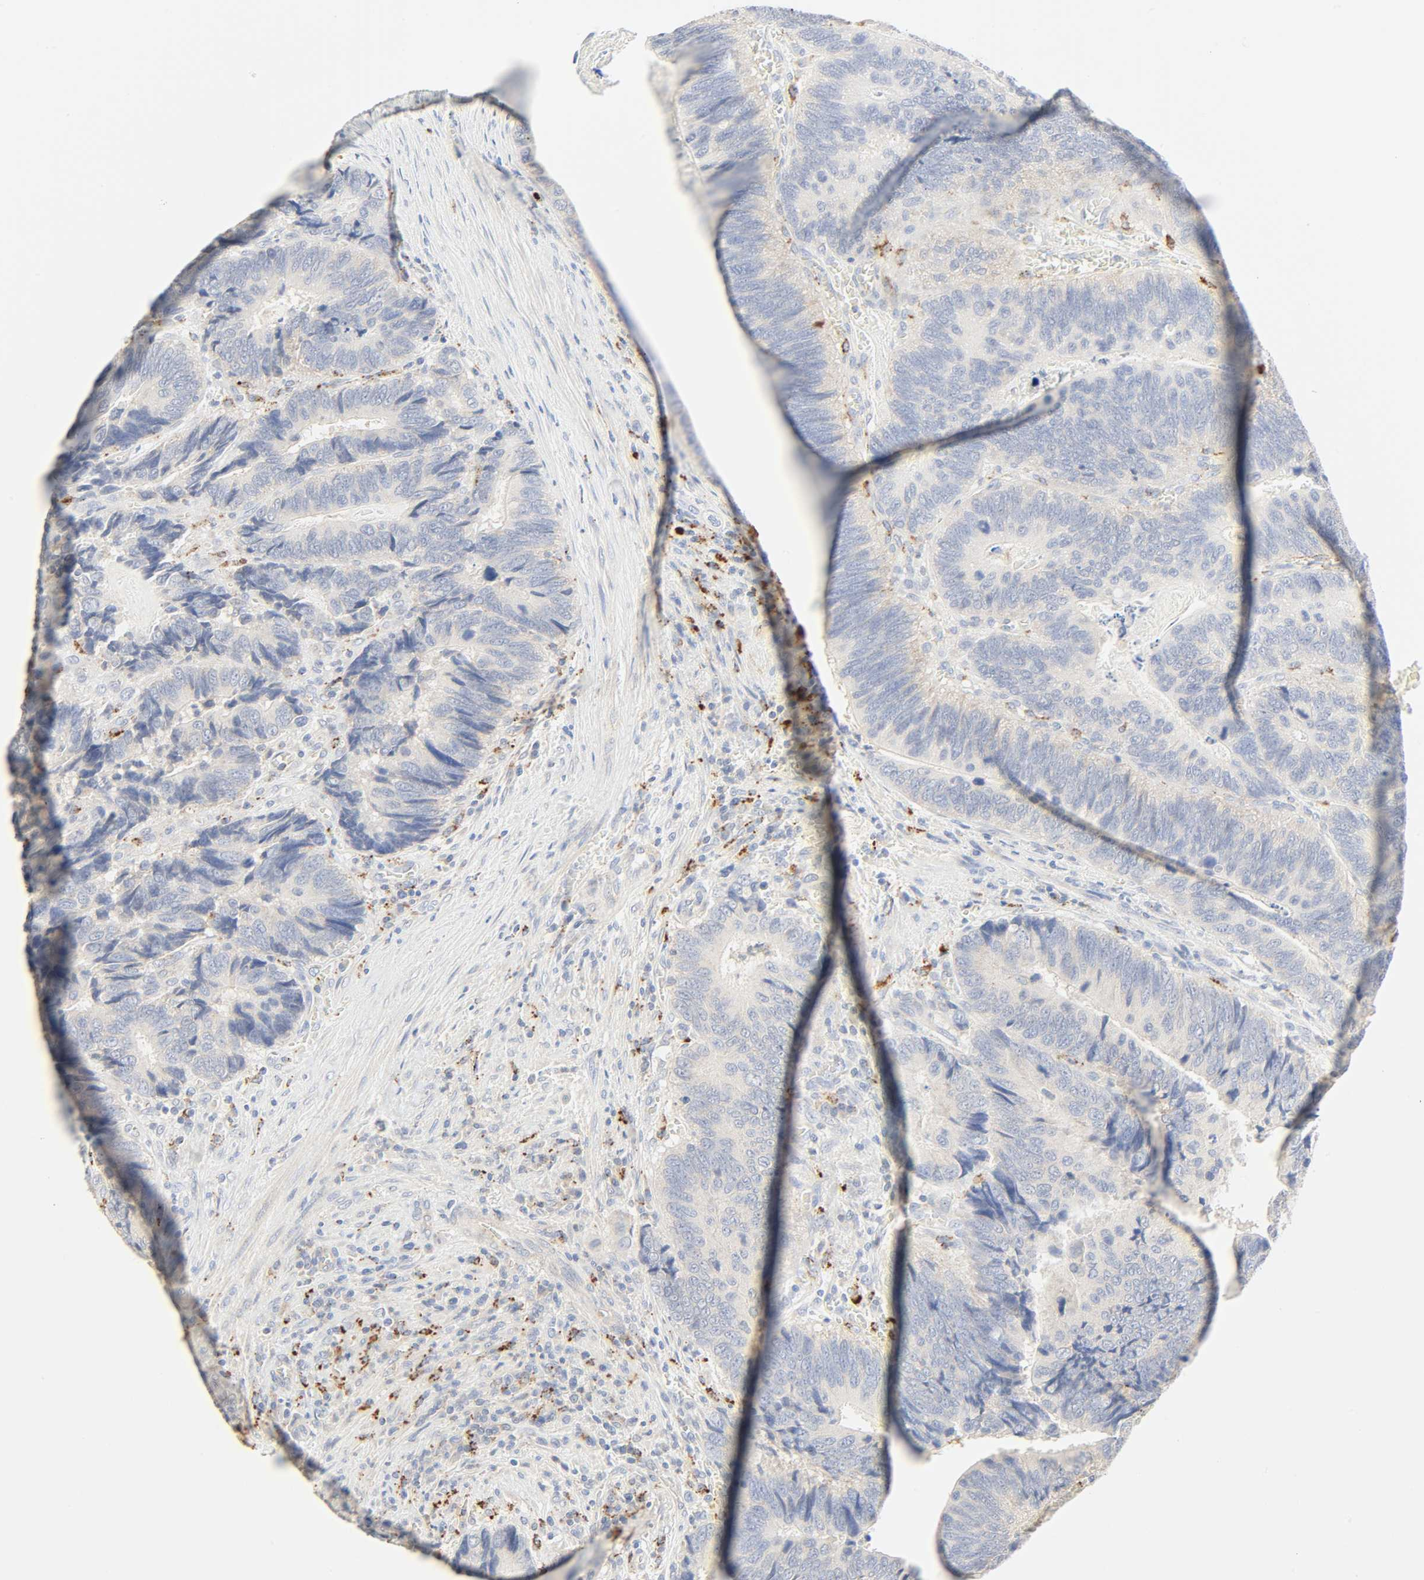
{"staining": {"intensity": "weak", "quantity": "25%-75%", "location": "cytoplasmic/membranous"}, "tissue": "colorectal cancer", "cell_type": "Tumor cells", "image_type": "cancer", "snomed": [{"axis": "morphology", "description": "Adenocarcinoma, NOS"}, {"axis": "topography", "description": "Colon"}], "caption": "The image displays a brown stain indicating the presence of a protein in the cytoplasmic/membranous of tumor cells in colorectal cancer.", "gene": "CAMK2A", "patient": {"sex": "male", "age": 72}}